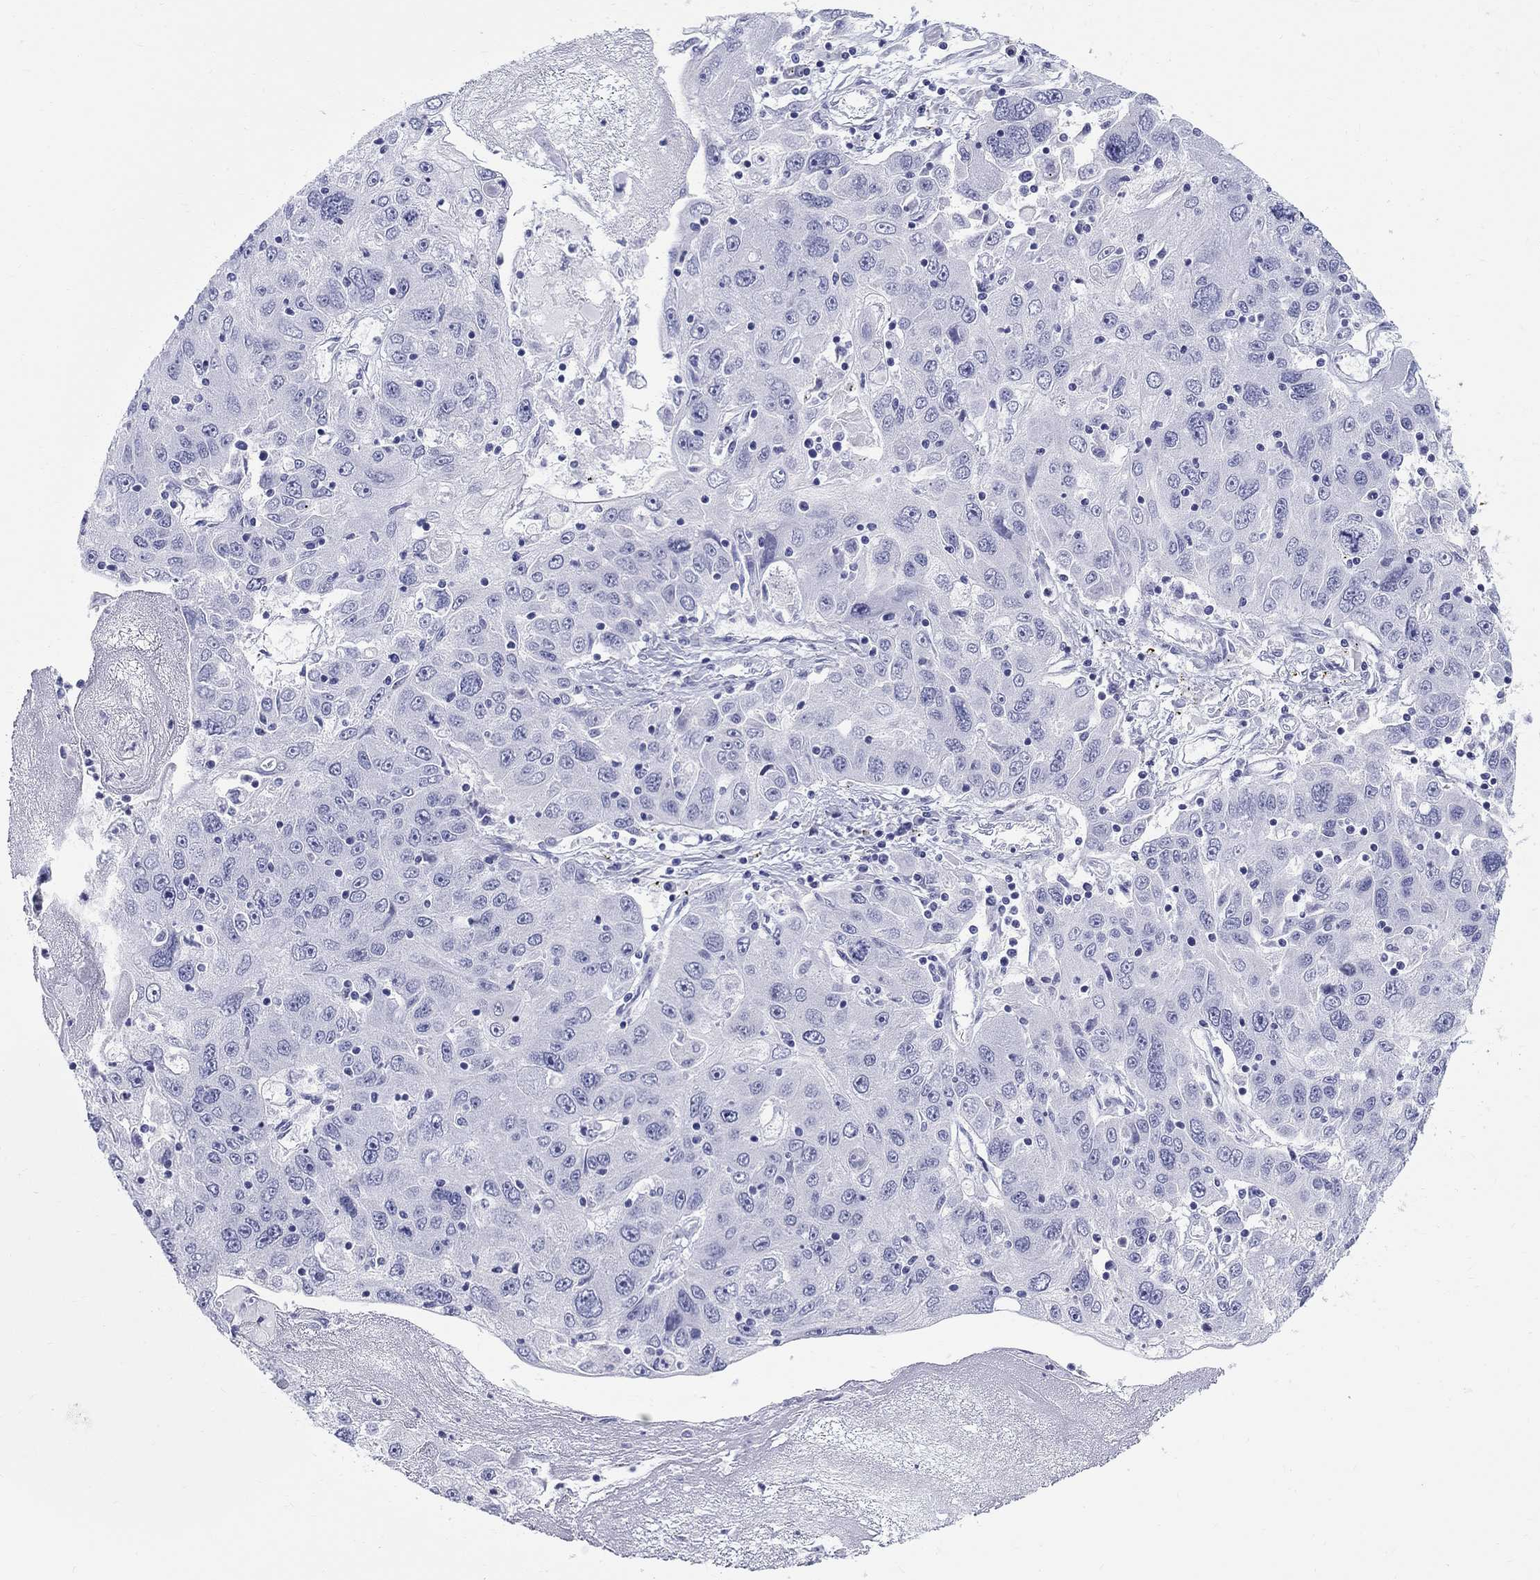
{"staining": {"intensity": "negative", "quantity": "none", "location": "none"}, "tissue": "stomach cancer", "cell_type": "Tumor cells", "image_type": "cancer", "snomed": [{"axis": "morphology", "description": "Adenocarcinoma, NOS"}, {"axis": "topography", "description": "Stomach"}], "caption": "Photomicrograph shows no protein expression in tumor cells of adenocarcinoma (stomach) tissue.", "gene": "LAMP5", "patient": {"sex": "male", "age": 56}}